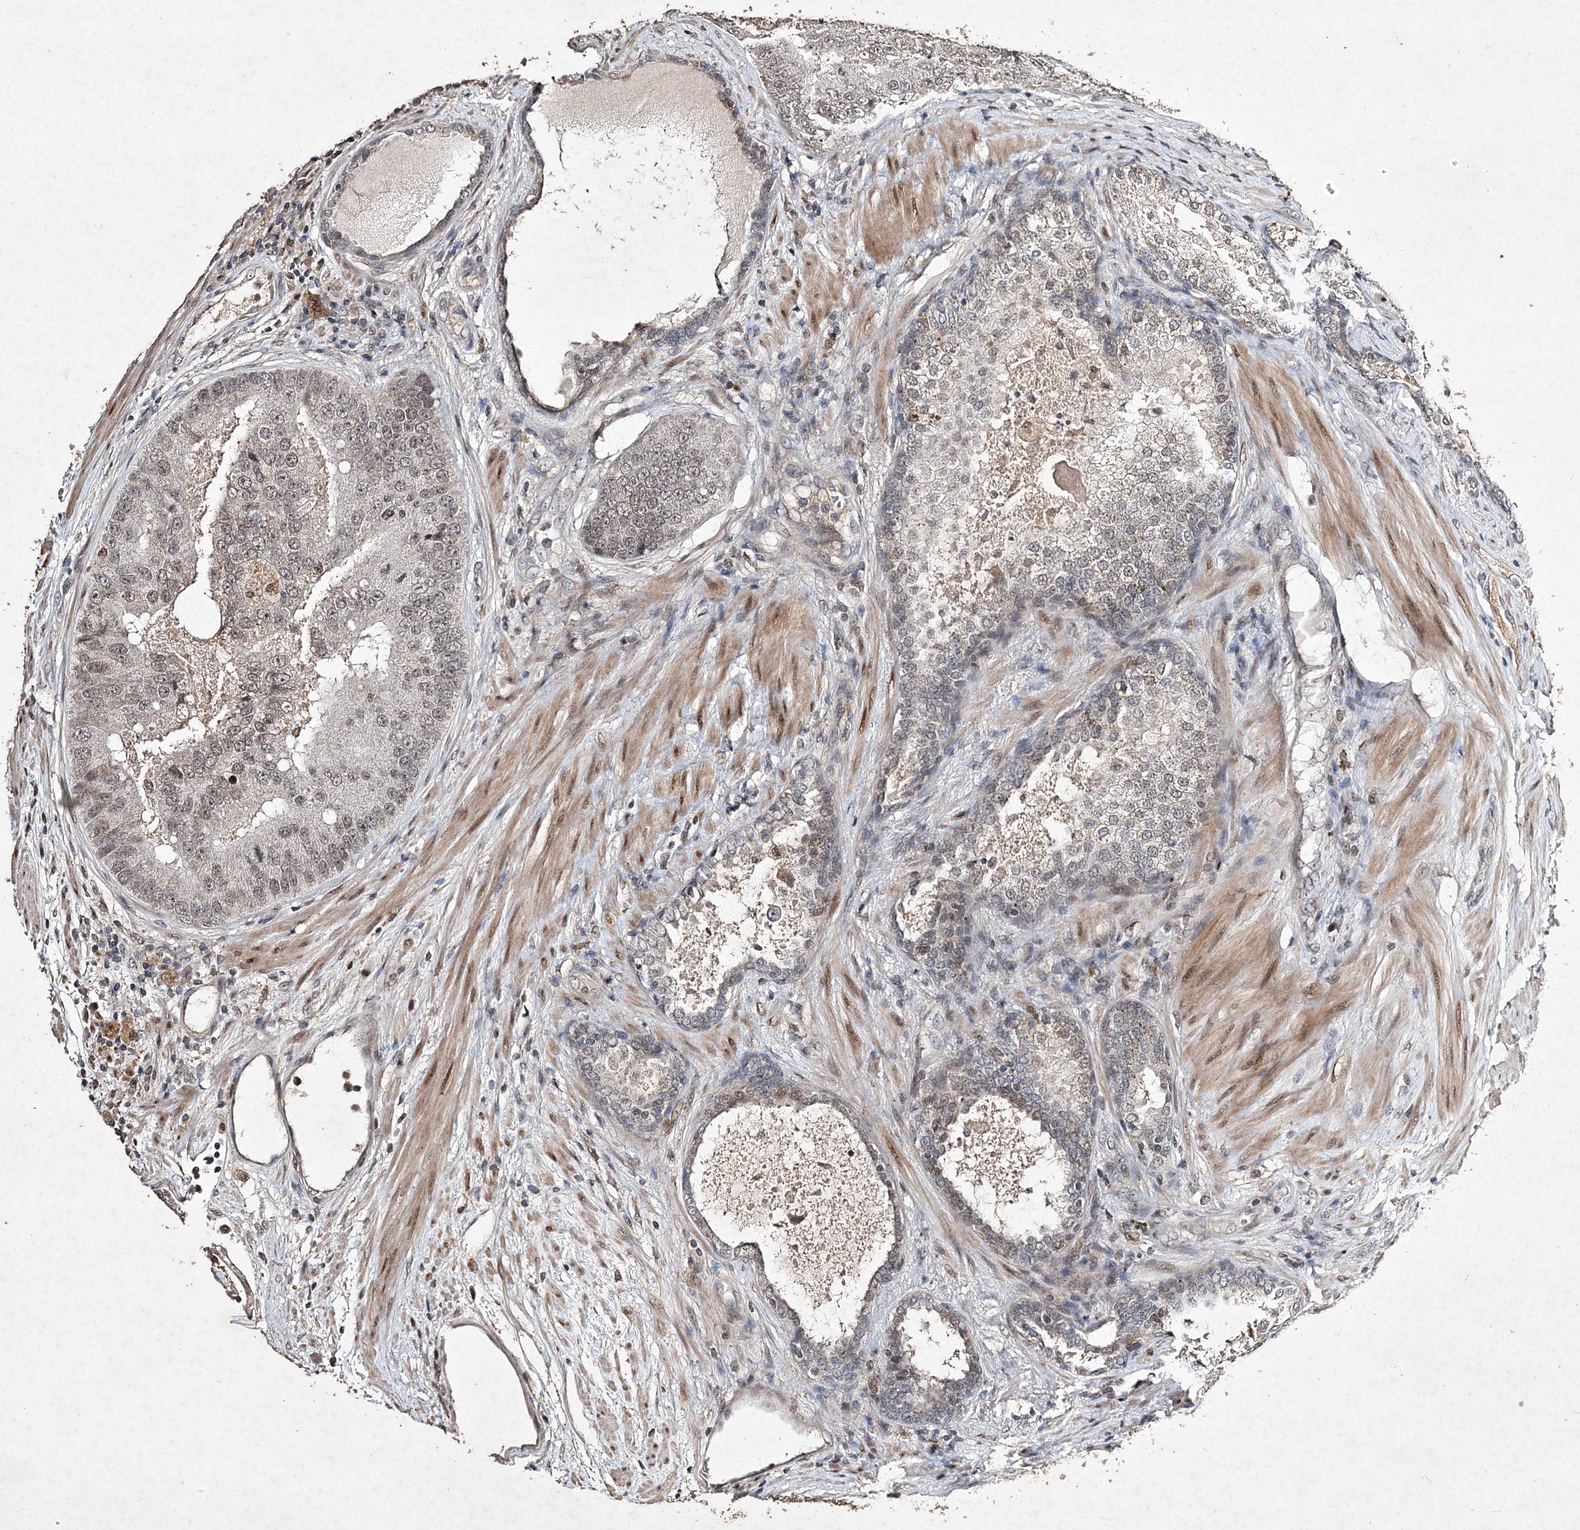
{"staining": {"intensity": "weak", "quantity": "25%-75%", "location": "nuclear"}, "tissue": "prostate cancer", "cell_type": "Tumor cells", "image_type": "cancer", "snomed": [{"axis": "morphology", "description": "Adenocarcinoma, High grade"}, {"axis": "topography", "description": "Prostate"}], "caption": "Protein expression analysis of prostate high-grade adenocarcinoma reveals weak nuclear positivity in approximately 25%-75% of tumor cells. (brown staining indicates protein expression, while blue staining denotes nuclei).", "gene": "C3orf38", "patient": {"sex": "male", "age": 70}}